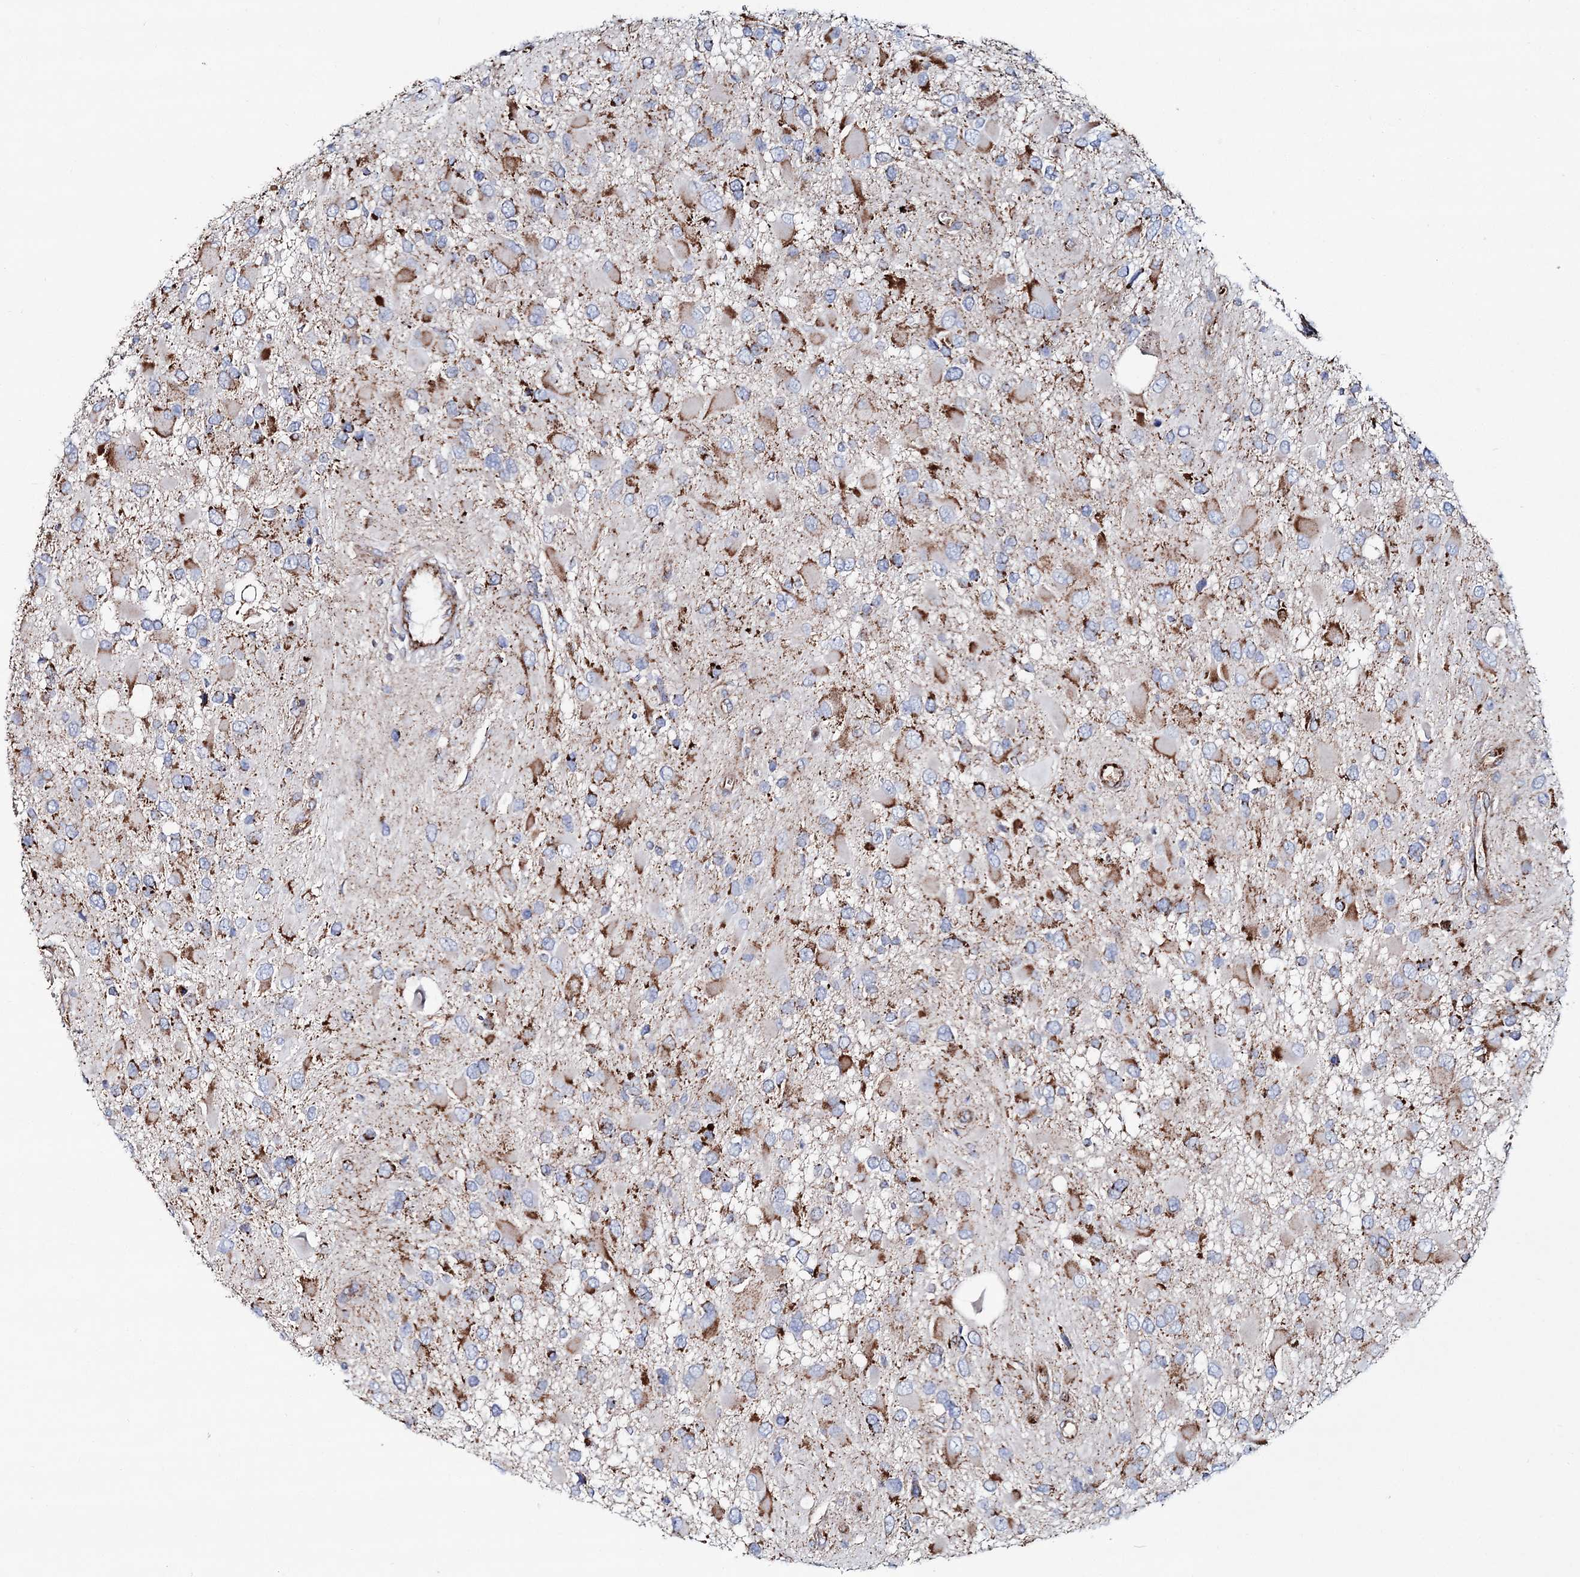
{"staining": {"intensity": "moderate", "quantity": "25%-75%", "location": "cytoplasmic/membranous"}, "tissue": "glioma", "cell_type": "Tumor cells", "image_type": "cancer", "snomed": [{"axis": "morphology", "description": "Glioma, malignant, High grade"}, {"axis": "topography", "description": "Brain"}], "caption": "High-grade glioma (malignant) stained with immunohistochemistry displays moderate cytoplasmic/membranous positivity in about 25%-75% of tumor cells.", "gene": "ARHGAP6", "patient": {"sex": "male", "age": 53}}